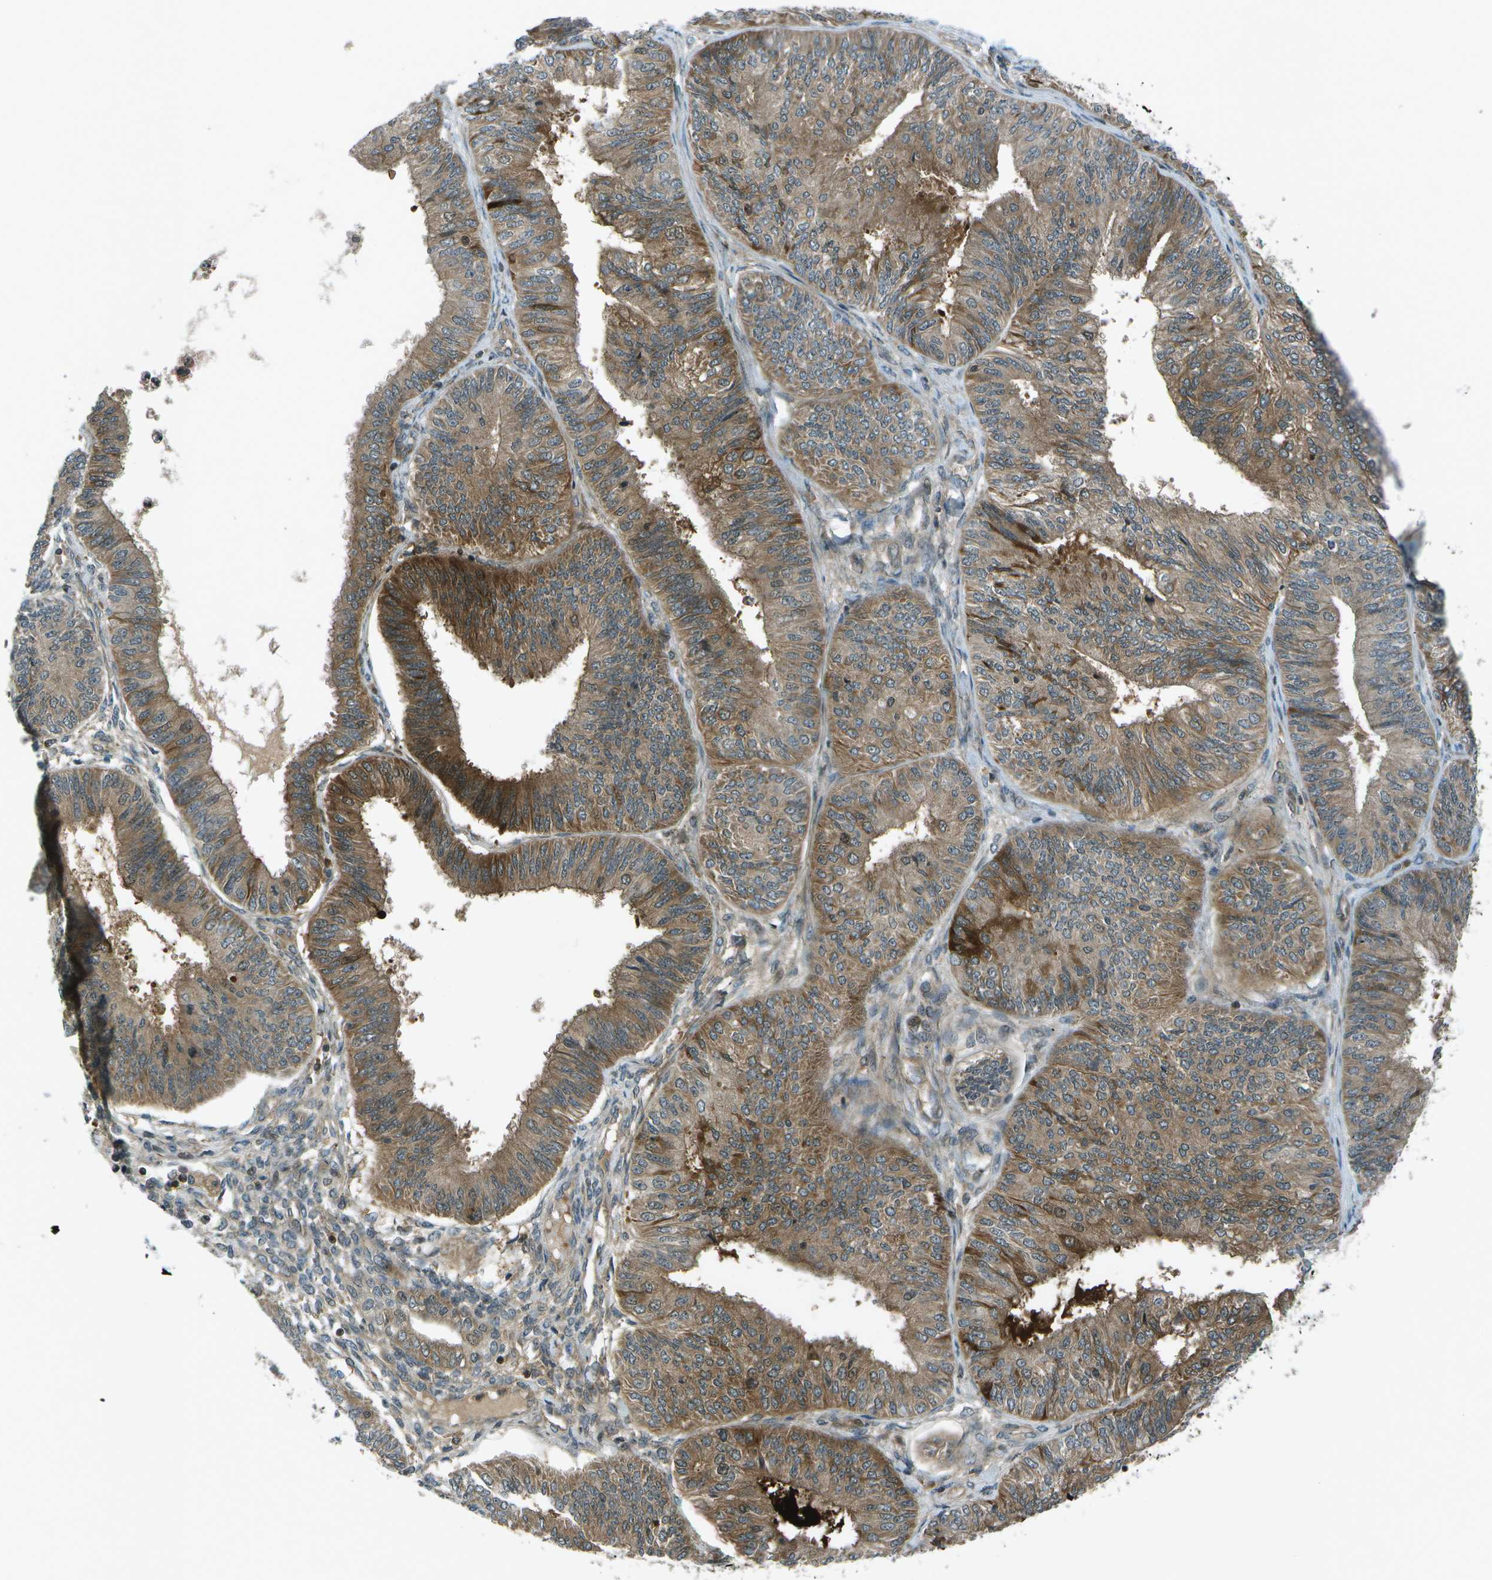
{"staining": {"intensity": "moderate", "quantity": ">75%", "location": "cytoplasmic/membranous"}, "tissue": "endometrial cancer", "cell_type": "Tumor cells", "image_type": "cancer", "snomed": [{"axis": "morphology", "description": "Adenocarcinoma, NOS"}, {"axis": "topography", "description": "Endometrium"}], "caption": "An image of endometrial cancer (adenocarcinoma) stained for a protein shows moderate cytoplasmic/membranous brown staining in tumor cells. (DAB IHC, brown staining for protein, blue staining for nuclei).", "gene": "TMEM19", "patient": {"sex": "female", "age": 58}}